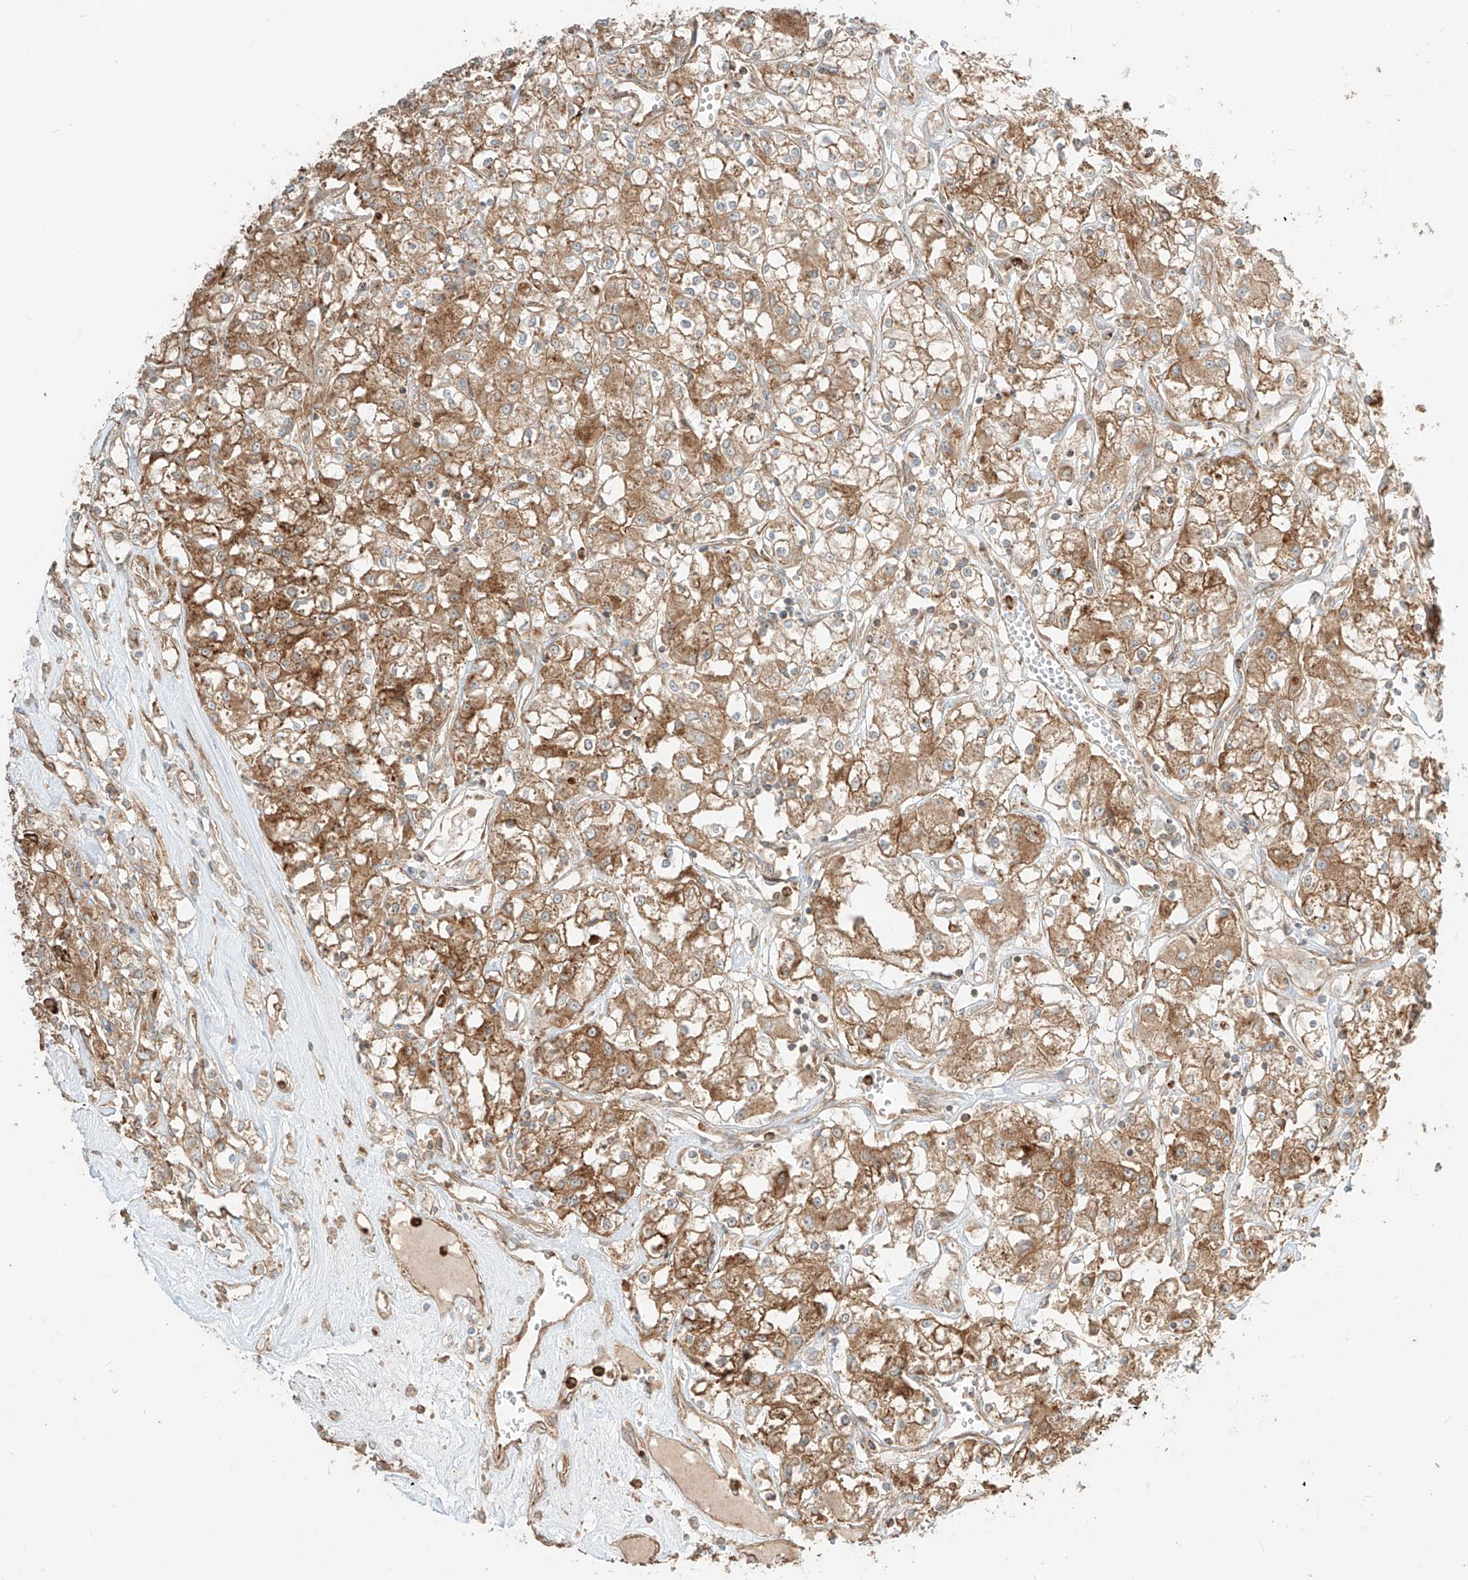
{"staining": {"intensity": "moderate", "quantity": ">75%", "location": "cytoplasmic/membranous"}, "tissue": "renal cancer", "cell_type": "Tumor cells", "image_type": "cancer", "snomed": [{"axis": "morphology", "description": "Adenocarcinoma, NOS"}, {"axis": "topography", "description": "Kidney"}], "caption": "DAB (3,3'-diaminobenzidine) immunohistochemical staining of human renal adenocarcinoma displays moderate cytoplasmic/membranous protein expression in approximately >75% of tumor cells.", "gene": "CCDC115", "patient": {"sex": "female", "age": 59}}